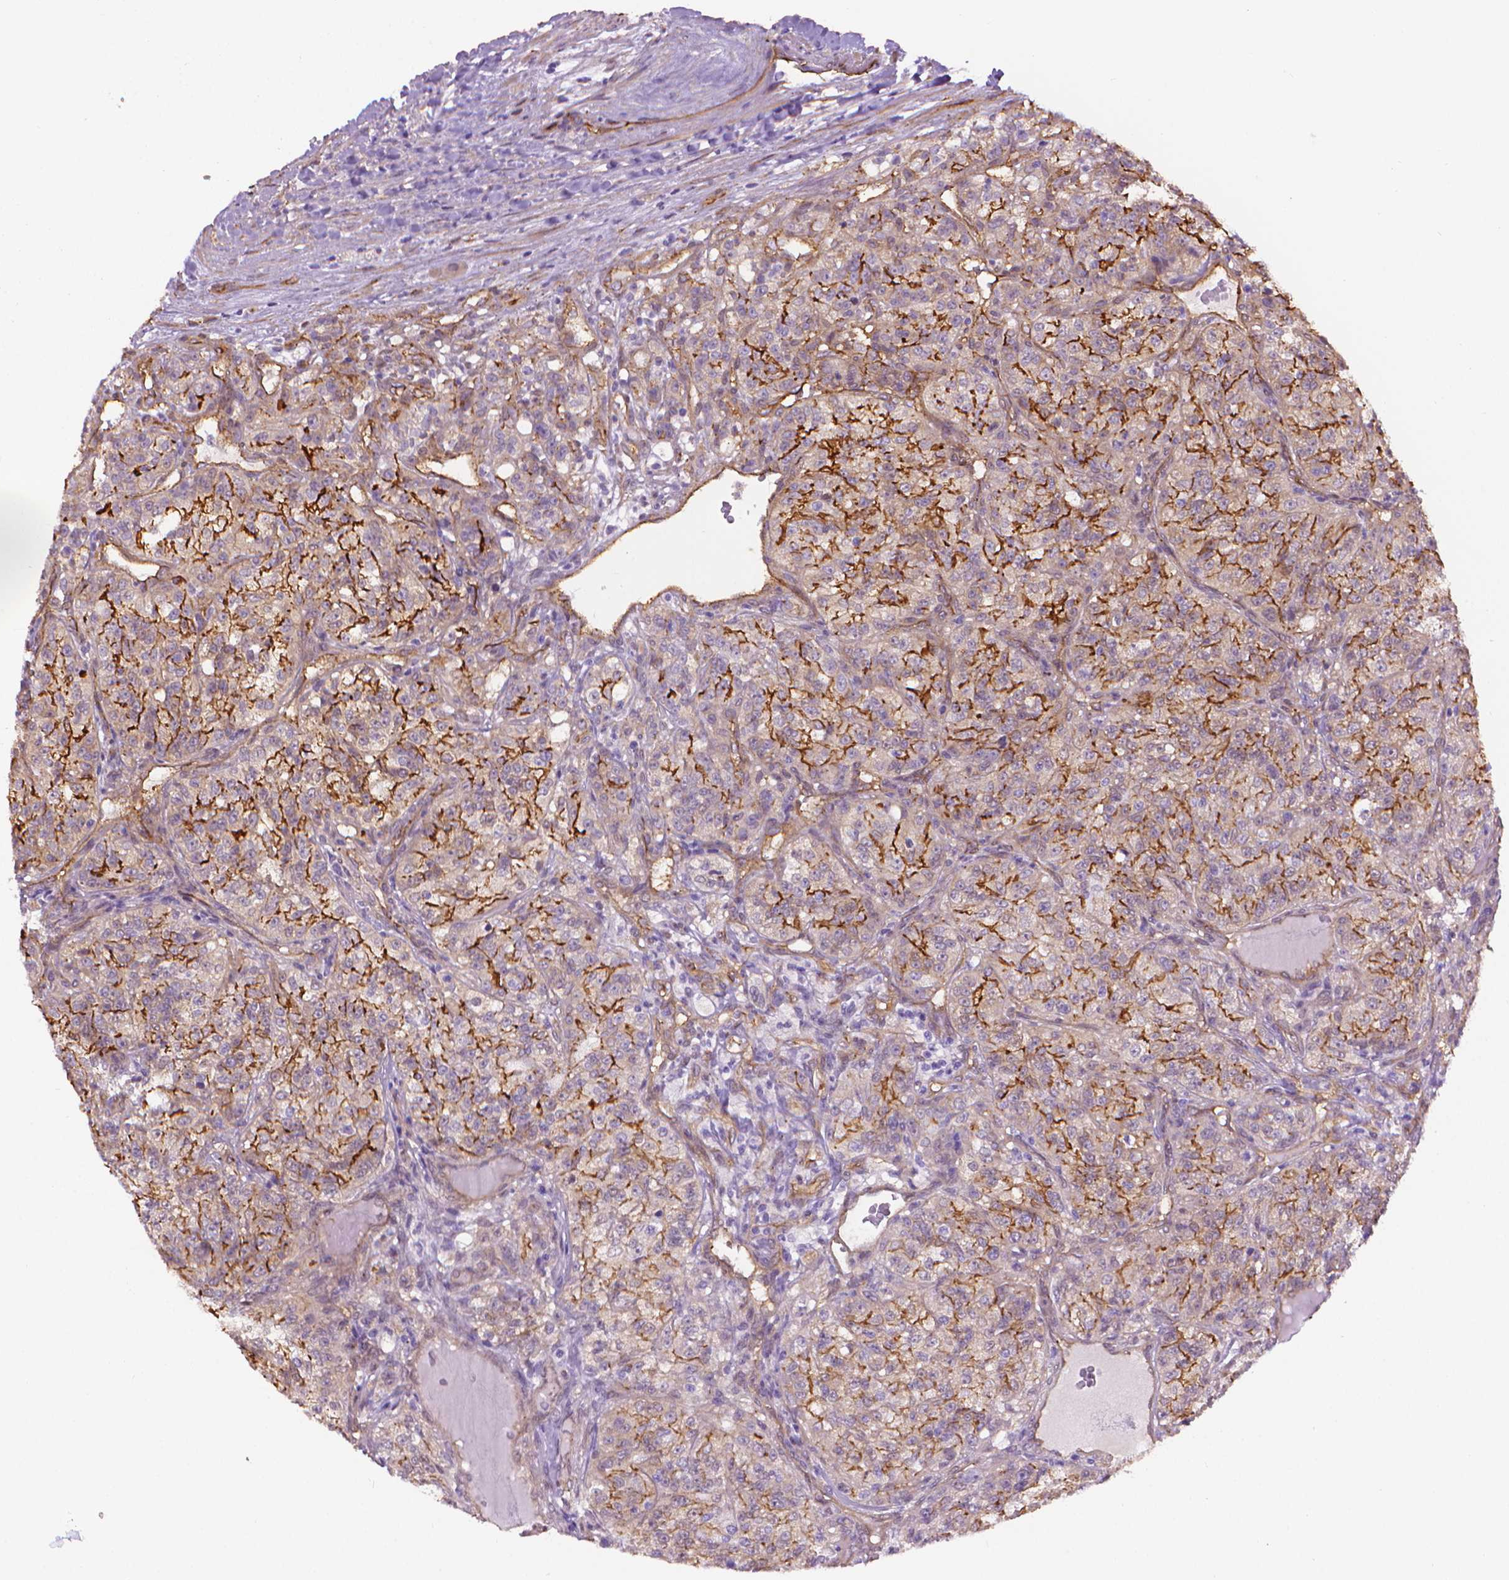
{"staining": {"intensity": "strong", "quantity": "<25%", "location": "cytoplasmic/membranous"}, "tissue": "renal cancer", "cell_type": "Tumor cells", "image_type": "cancer", "snomed": [{"axis": "morphology", "description": "Adenocarcinoma, NOS"}, {"axis": "topography", "description": "Kidney"}], "caption": "A brown stain highlights strong cytoplasmic/membranous expression of a protein in human renal cancer tumor cells.", "gene": "CLIC4", "patient": {"sex": "female", "age": 63}}